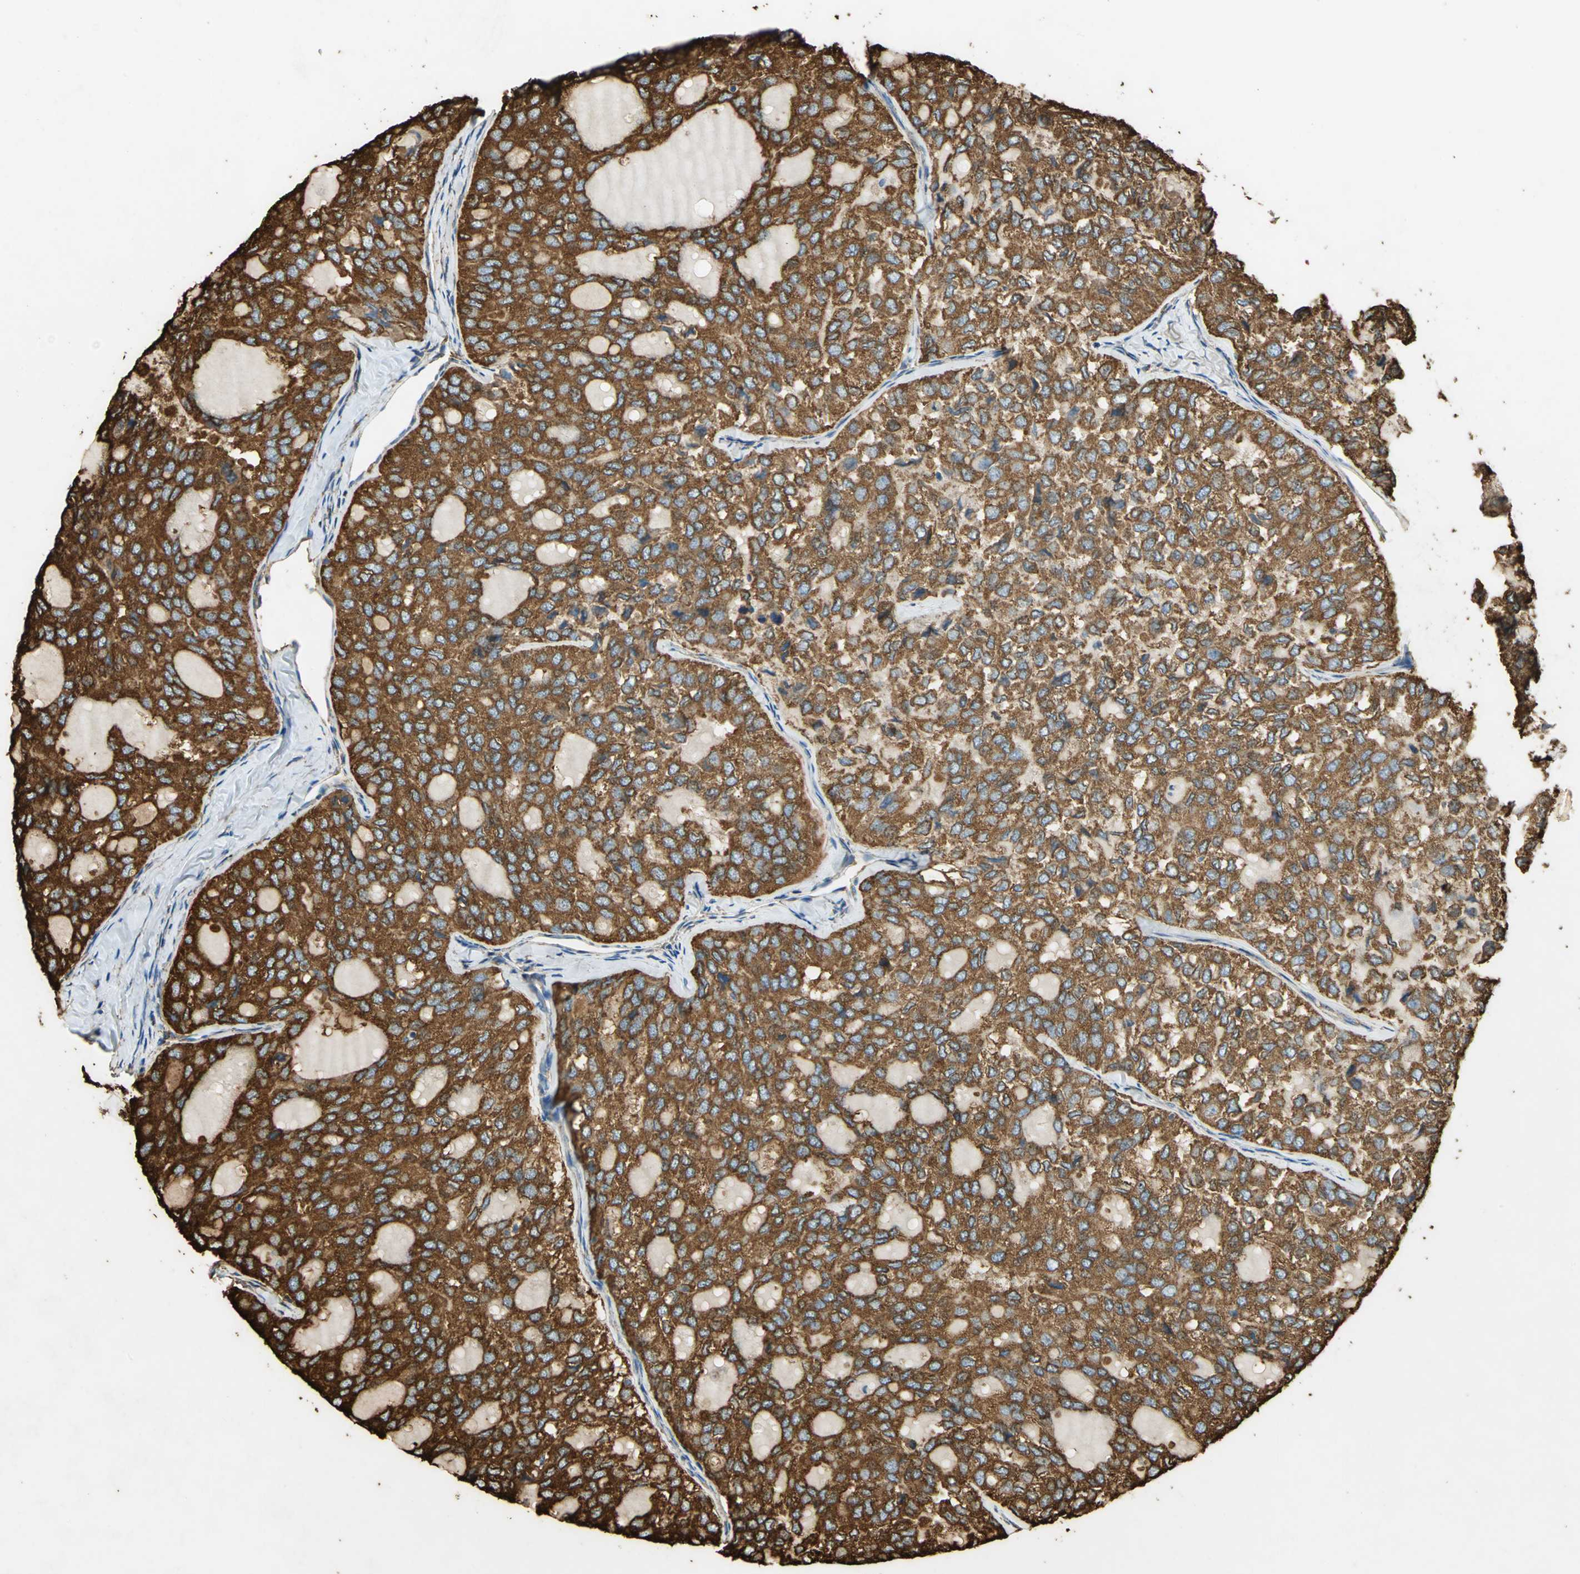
{"staining": {"intensity": "strong", "quantity": ">75%", "location": "cytoplasmic/membranous"}, "tissue": "thyroid cancer", "cell_type": "Tumor cells", "image_type": "cancer", "snomed": [{"axis": "morphology", "description": "Follicular adenoma carcinoma, NOS"}, {"axis": "topography", "description": "Thyroid gland"}], "caption": "The photomicrograph demonstrates staining of thyroid cancer (follicular adenoma carcinoma), revealing strong cytoplasmic/membranous protein positivity (brown color) within tumor cells.", "gene": "HSP90B1", "patient": {"sex": "male", "age": 75}}